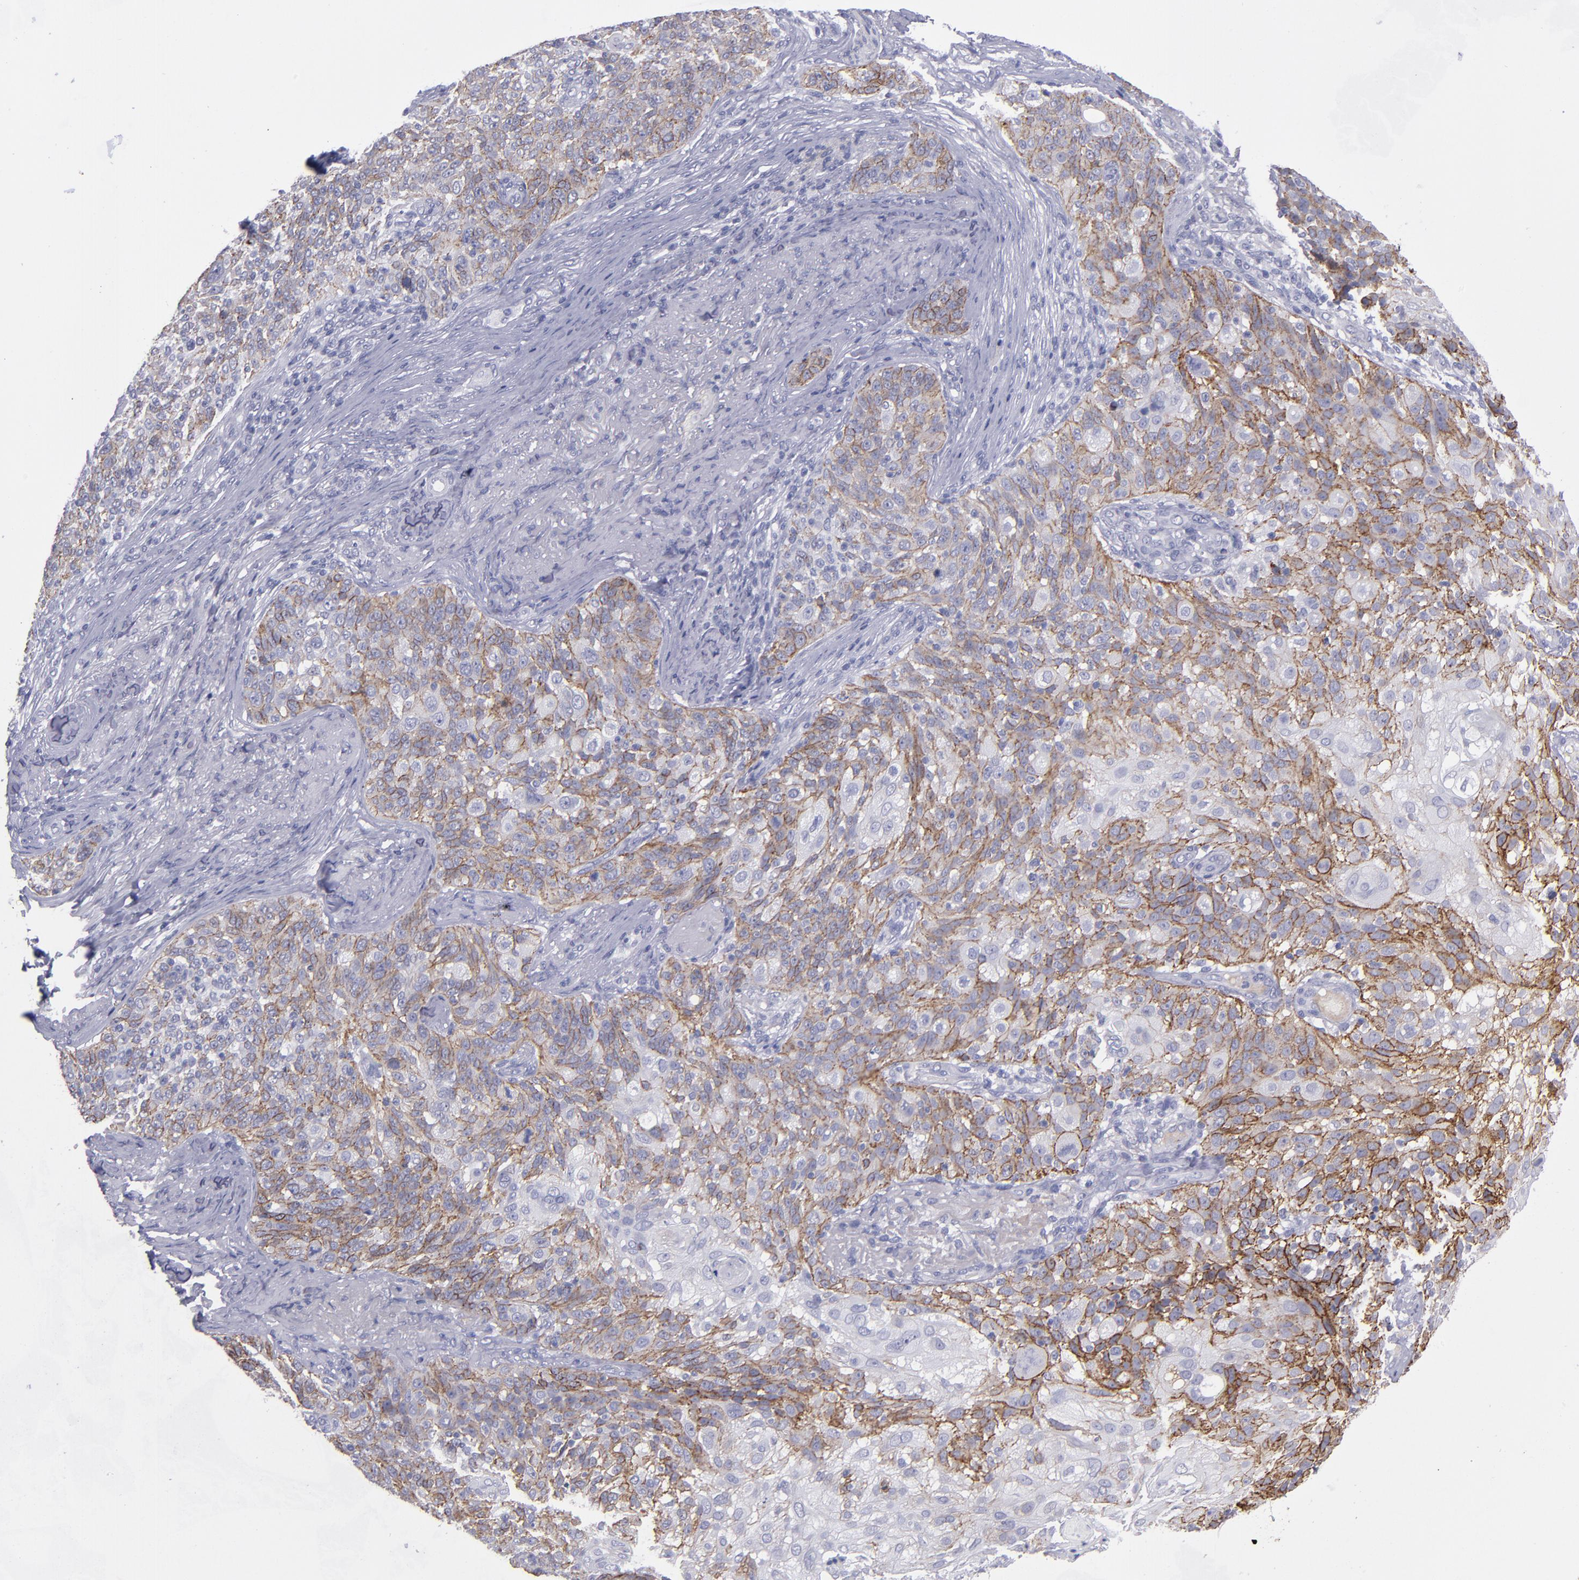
{"staining": {"intensity": "moderate", "quantity": ">75%", "location": "cytoplasmic/membranous"}, "tissue": "skin cancer", "cell_type": "Tumor cells", "image_type": "cancer", "snomed": [{"axis": "morphology", "description": "Normal tissue, NOS"}, {"axis": "morphology", "description": "Squamous cell carcinoma, NOS"}, {"axis": "topography", "description": "Skin"}], "caption": "Immunohistochemical staining of human skin cancer displays moderate cytoplasmic/membranous protein expression in approximately >75% of tumor cells.", "gene": "CDH3", "patient": {"sex": "female", "age": 83}}